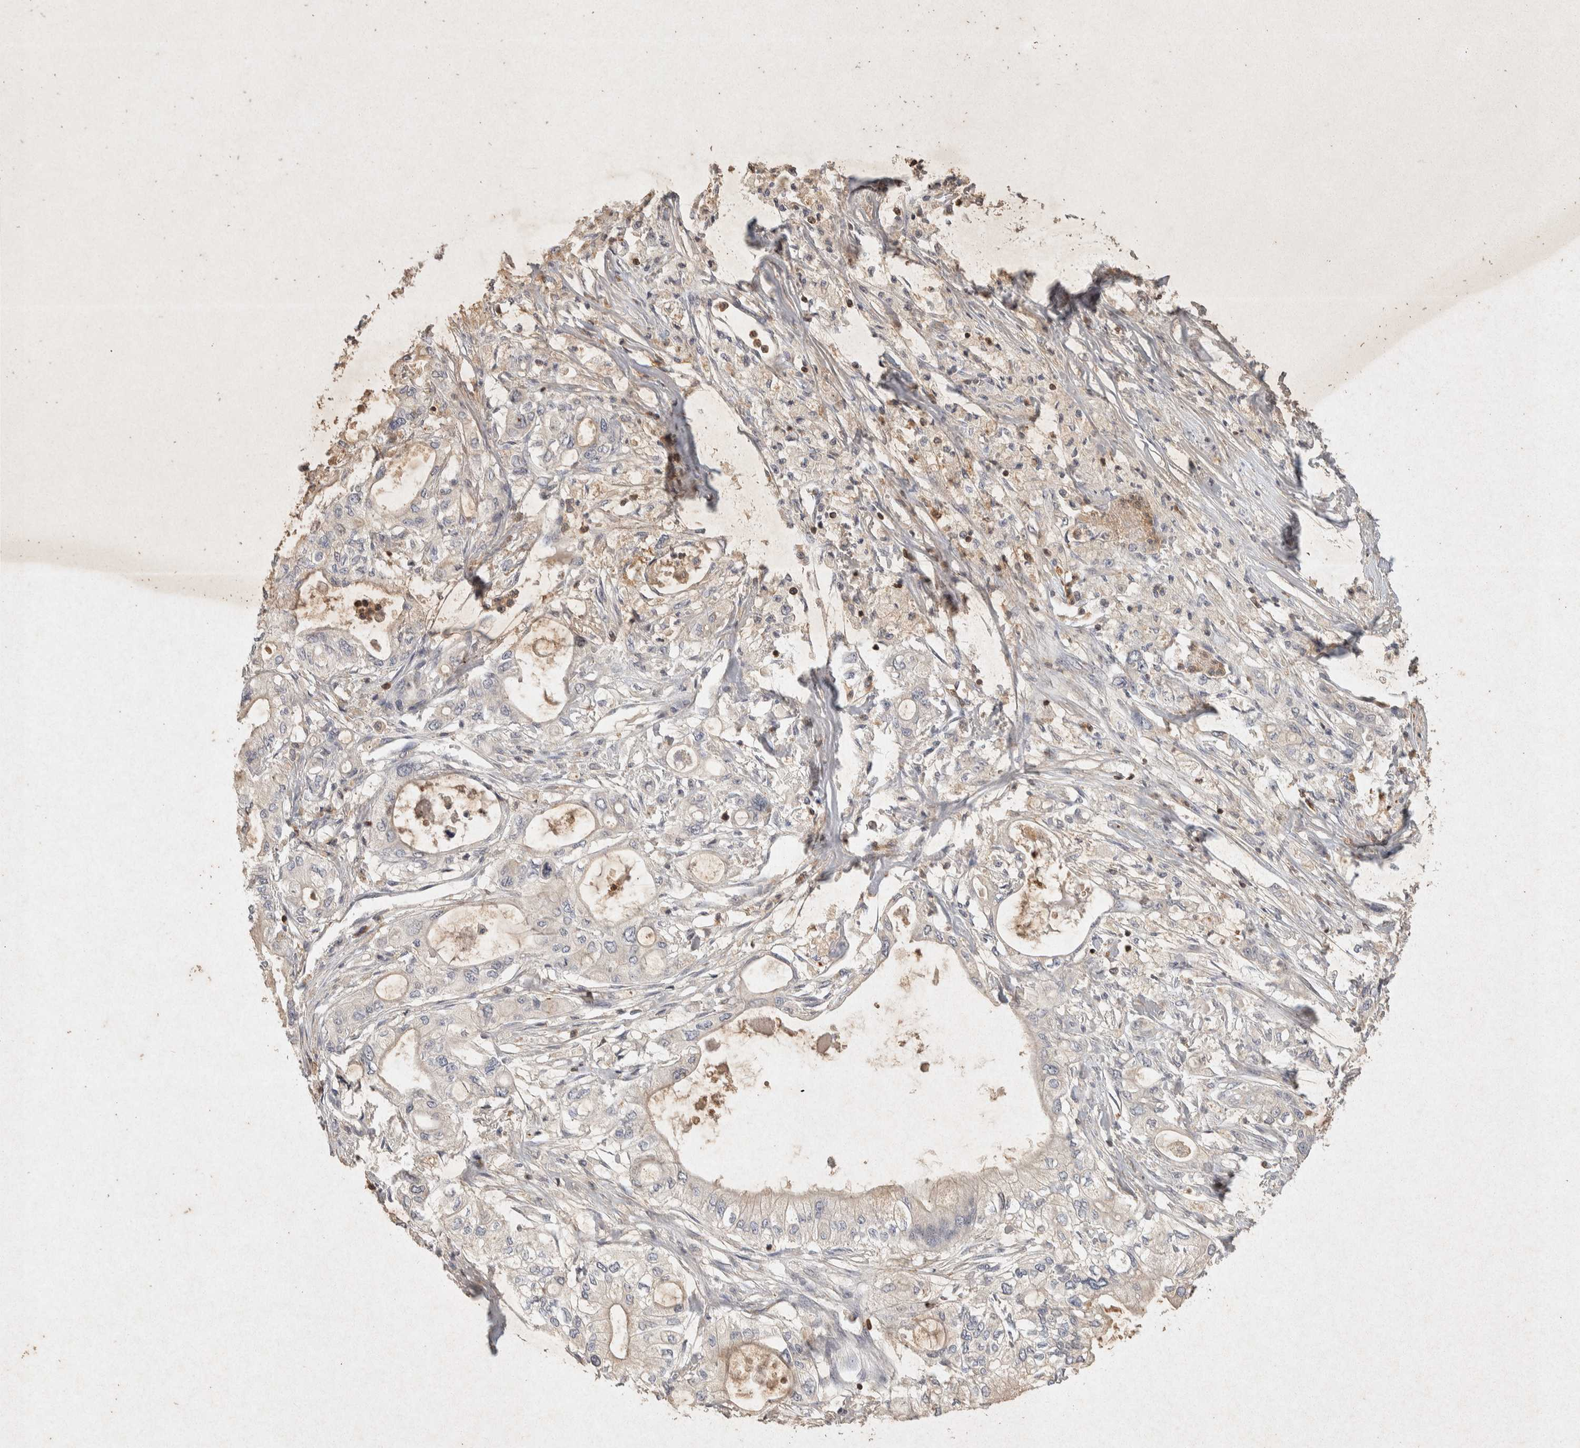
{"staining": {"intensity": "negative", "quantity": "none", "location": "none"}, "tissue": "pancreatic cancer", "cell_type": "Tumor cells", "image_type": "cancer", "snomed": [{"axis": "morphology", "description": "Adenocarcinoma, NOS"}, {"axis": "topography", "description": "Pancreas"}], "caption": "This image is of pancreatic cancer stained with immunohistochemistry to label a protein in brown with the nuclei are counter-stained blue. There is no expression in tumor cells.", "gene": "RAC2", "patient": {"sex": "male", "age": 79}}